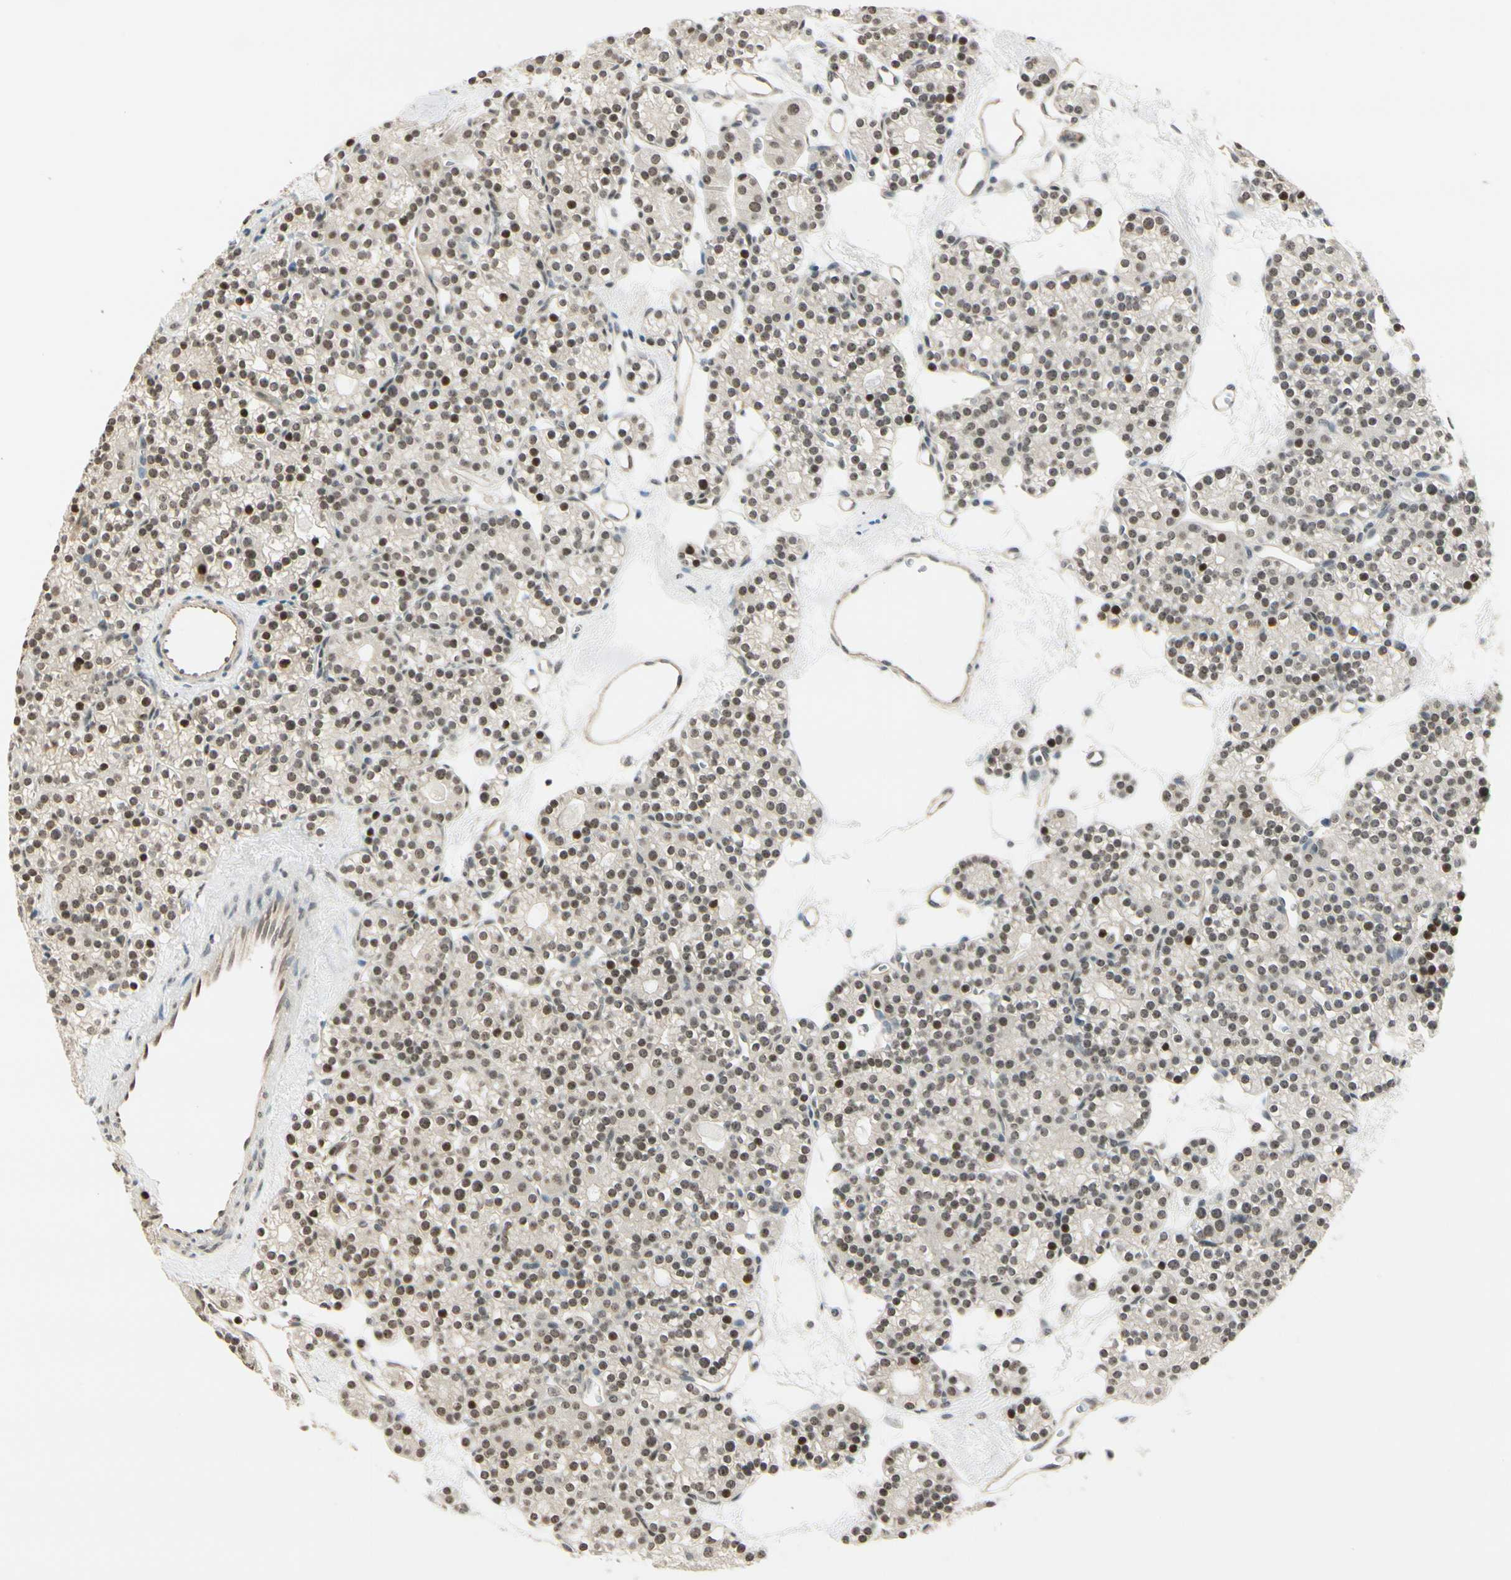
{"staining": {"intensity": "moderate", "quantity": ">75%", "location": "nuclear"}, "tissue": "parathyroid gland", "cell_type": "Glandular cells", "image_type": "normal", "snomed": [{"axis": "morphology", "description": "Normal tissue, NOS"}, {"axis": "topography", "description": "Parathyroid gland"}], "caption": "Brown immunohistochemical staining in normal parathyroid gland exhibits moderate nuclear positivity in about >75% of glandular cells. The staining was performed using DAB (3,3'-diaminobenzidine) to visualize the protein expression in brown, while the nuclei were stained in blue with hematoxylin (Magnification: 20x).", "gene": "SUFU", "patient": {"sex": "female", "age": 64}}